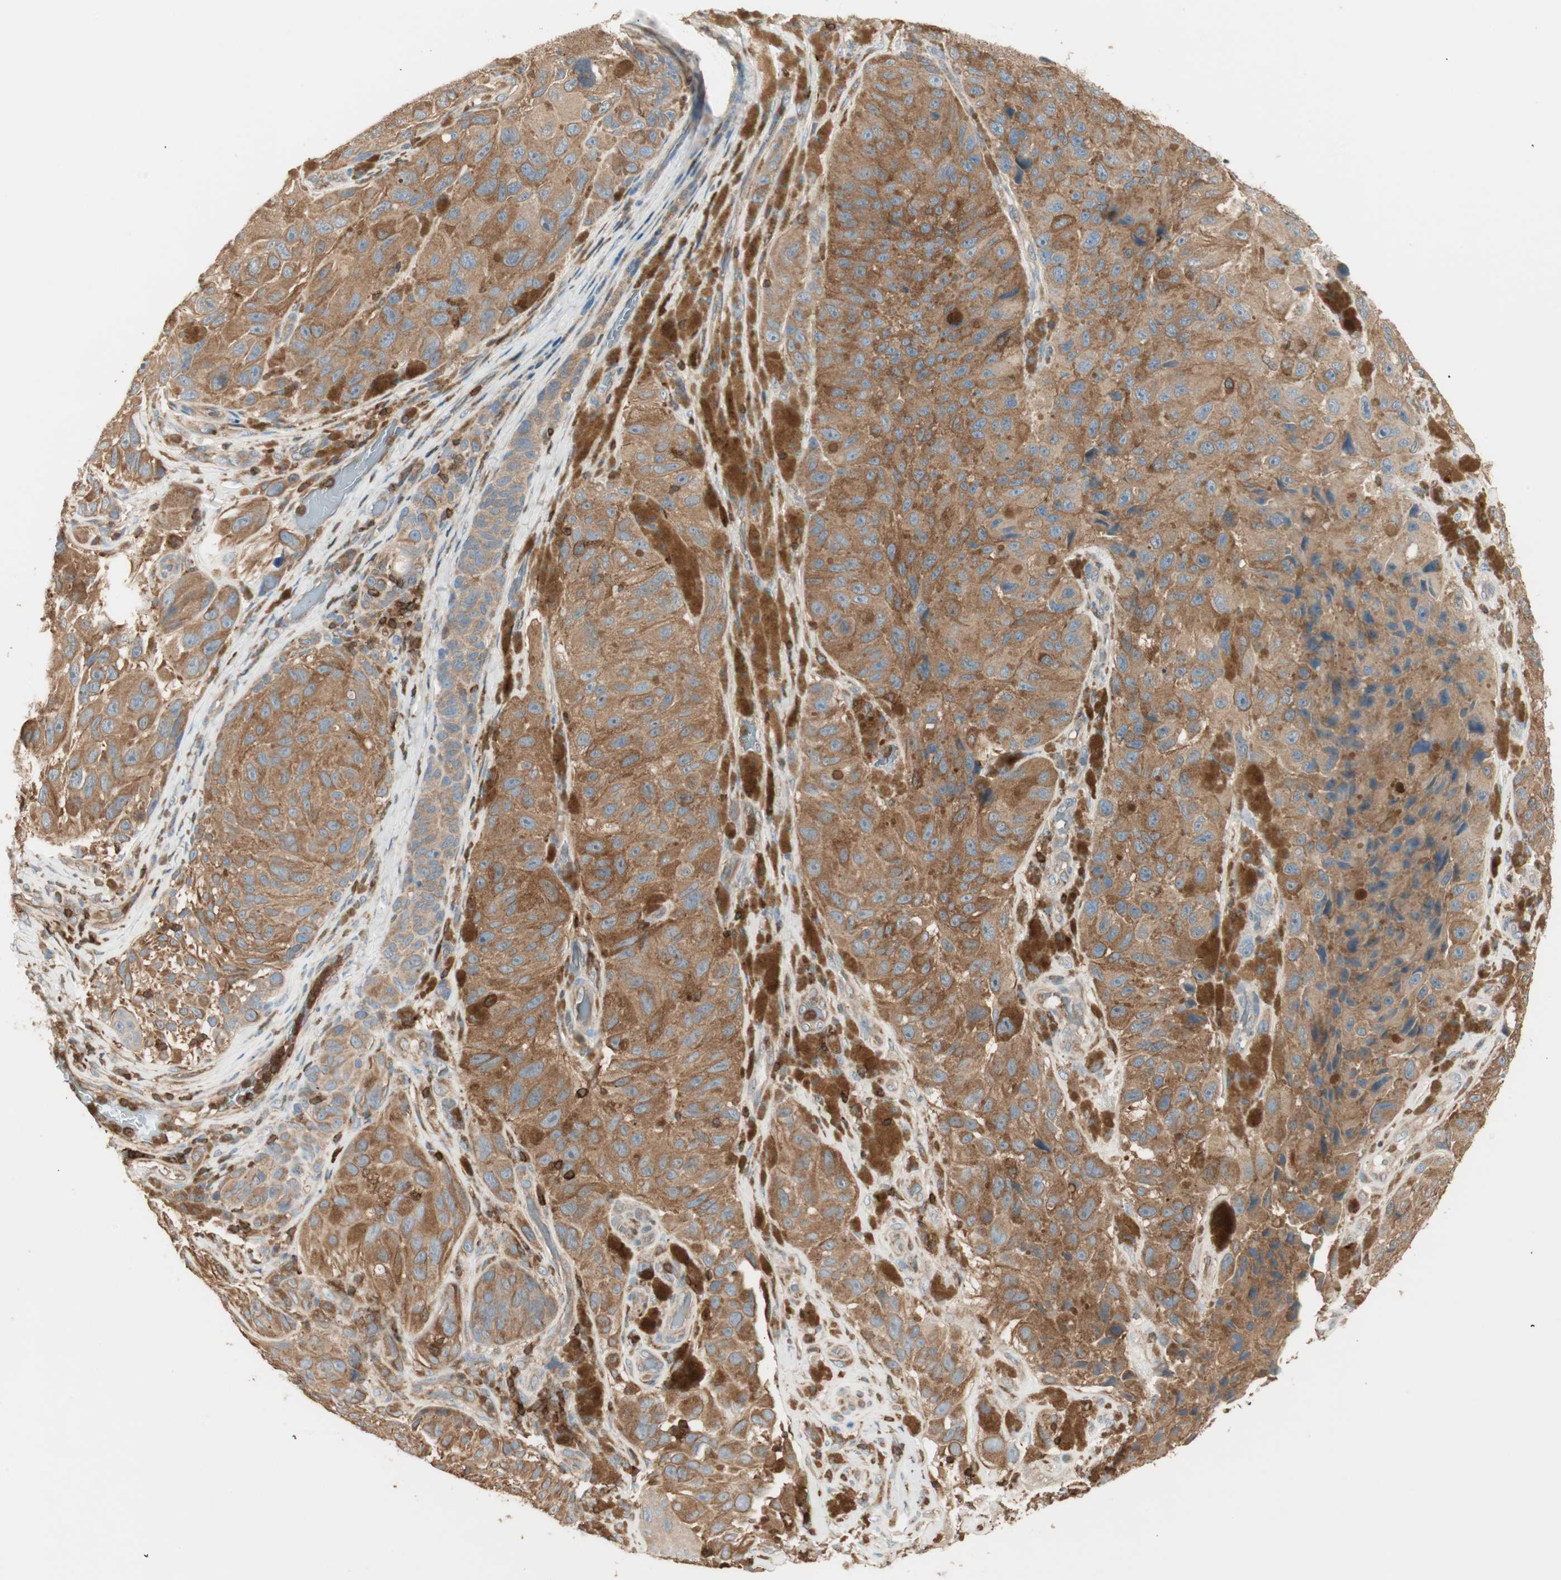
{"staining": {"intensity": "moderate", "quantity": ">75%", "location": "cytoplasmic/membranous"}, "tissue": "melanoma", "cell_type": "Tumor cells", "image_type": "cancer", "snomed": [{"axis": "morphology", "description": "Malignant melanoma, NOS"}, {"axis": "topography", "description": "Skin"}], "caption": "Human melanoma stained with a brown dye displays moderate cytoplasmic/membranous positive expression in about >75% of tumor cells.", "gene": "CRLF3", "patient": {"sex": "female", "age": 73}}